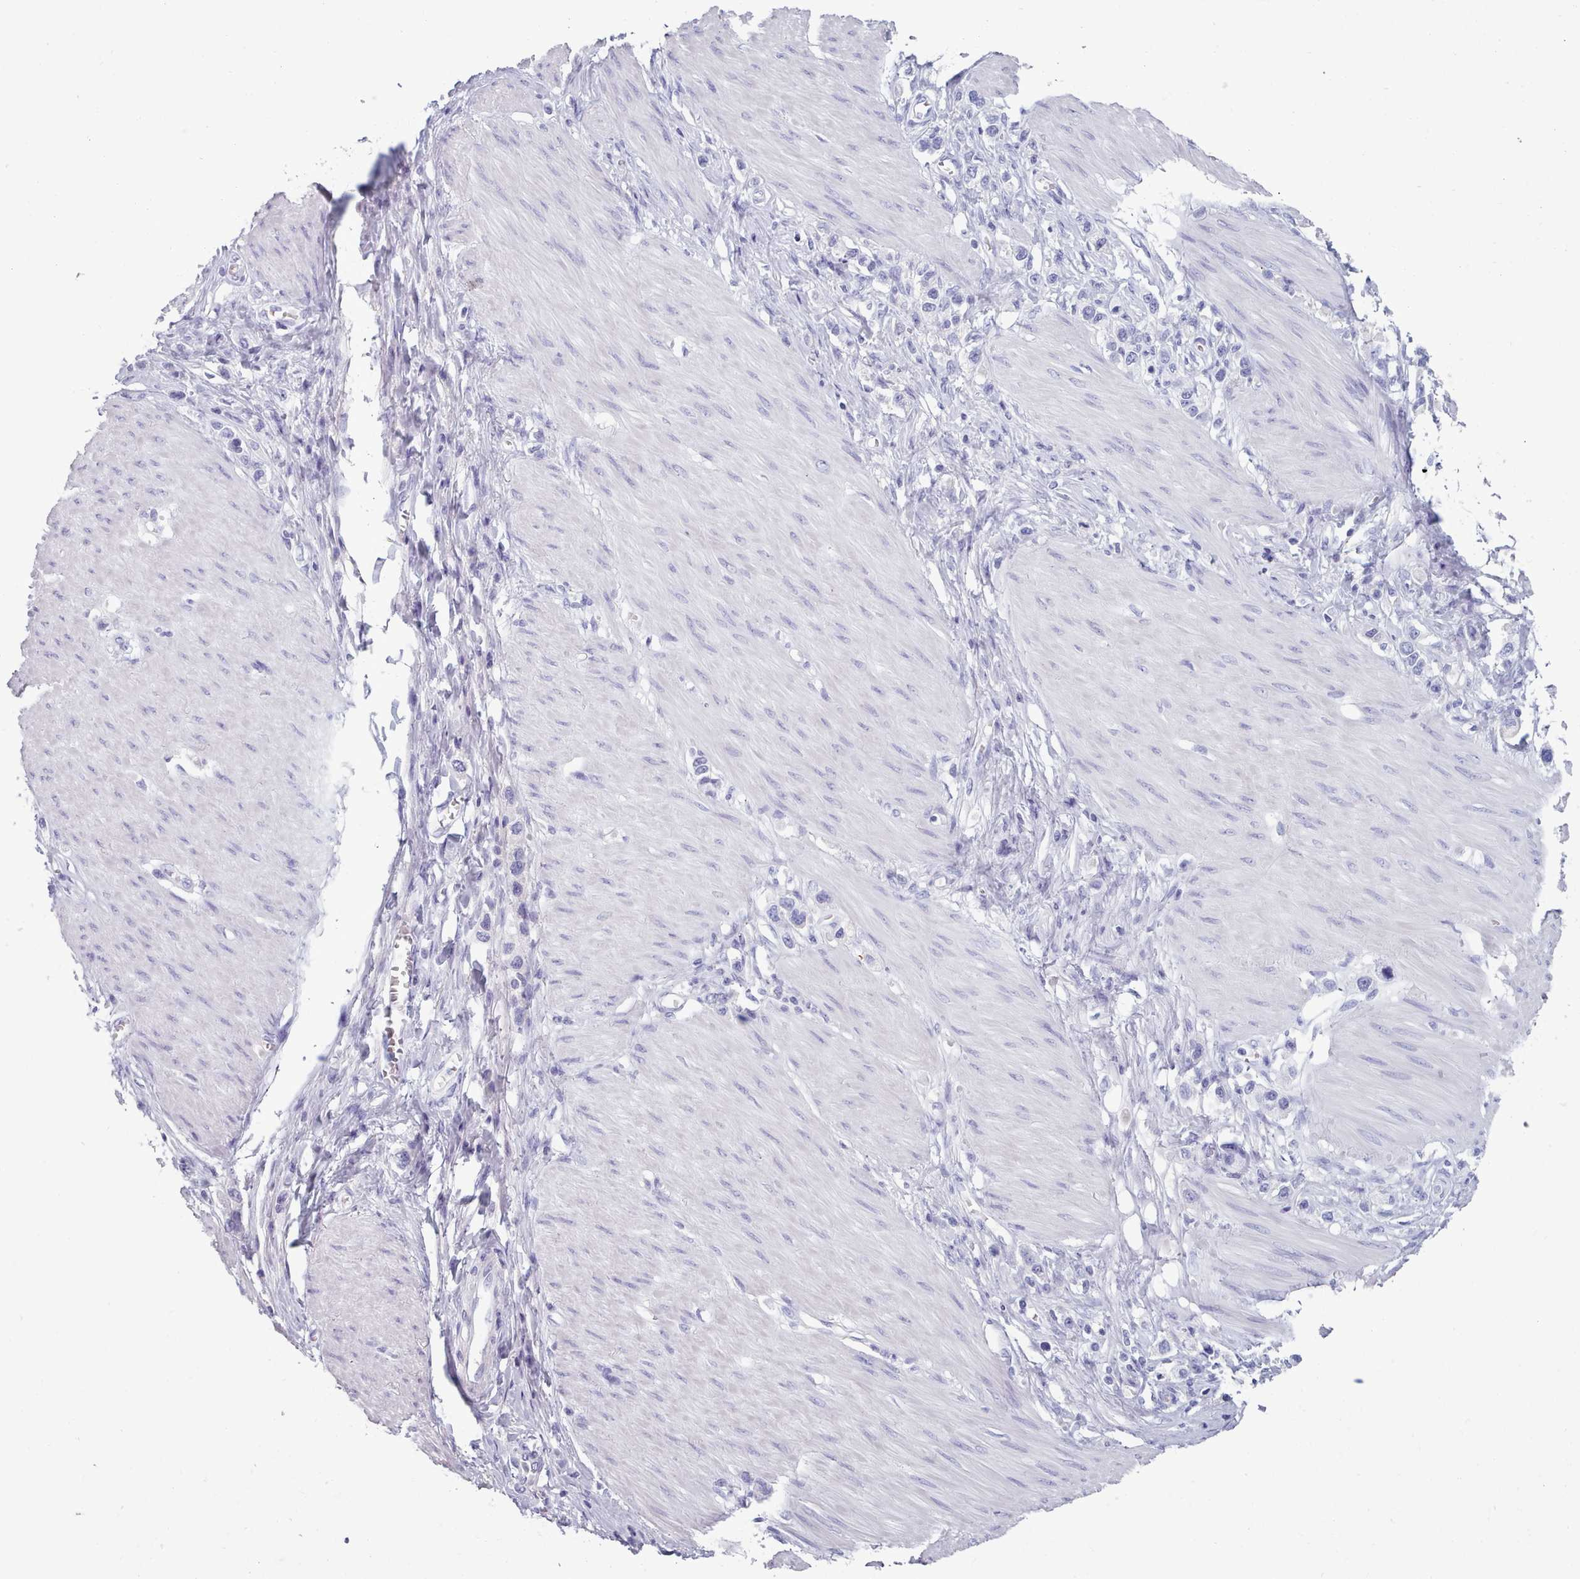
{"staining": {"intensity": "negative", "quantity": "none", "location": "none"}, "tissue": "stomach cancer", "cell_type": "Tumor cells", "image_type": "cancer", "snomed": [{"axis": "morphology", "description": "Adenocarcinoma, NOS"}, {"axis": "topography", "description": "Stomach"}], "caption": "The histopathology image demonstrates no significant staining in tumor cells of stomach cancer.", "gene": "ZNF43", "patient": {"sex": "female", "age": 65}}